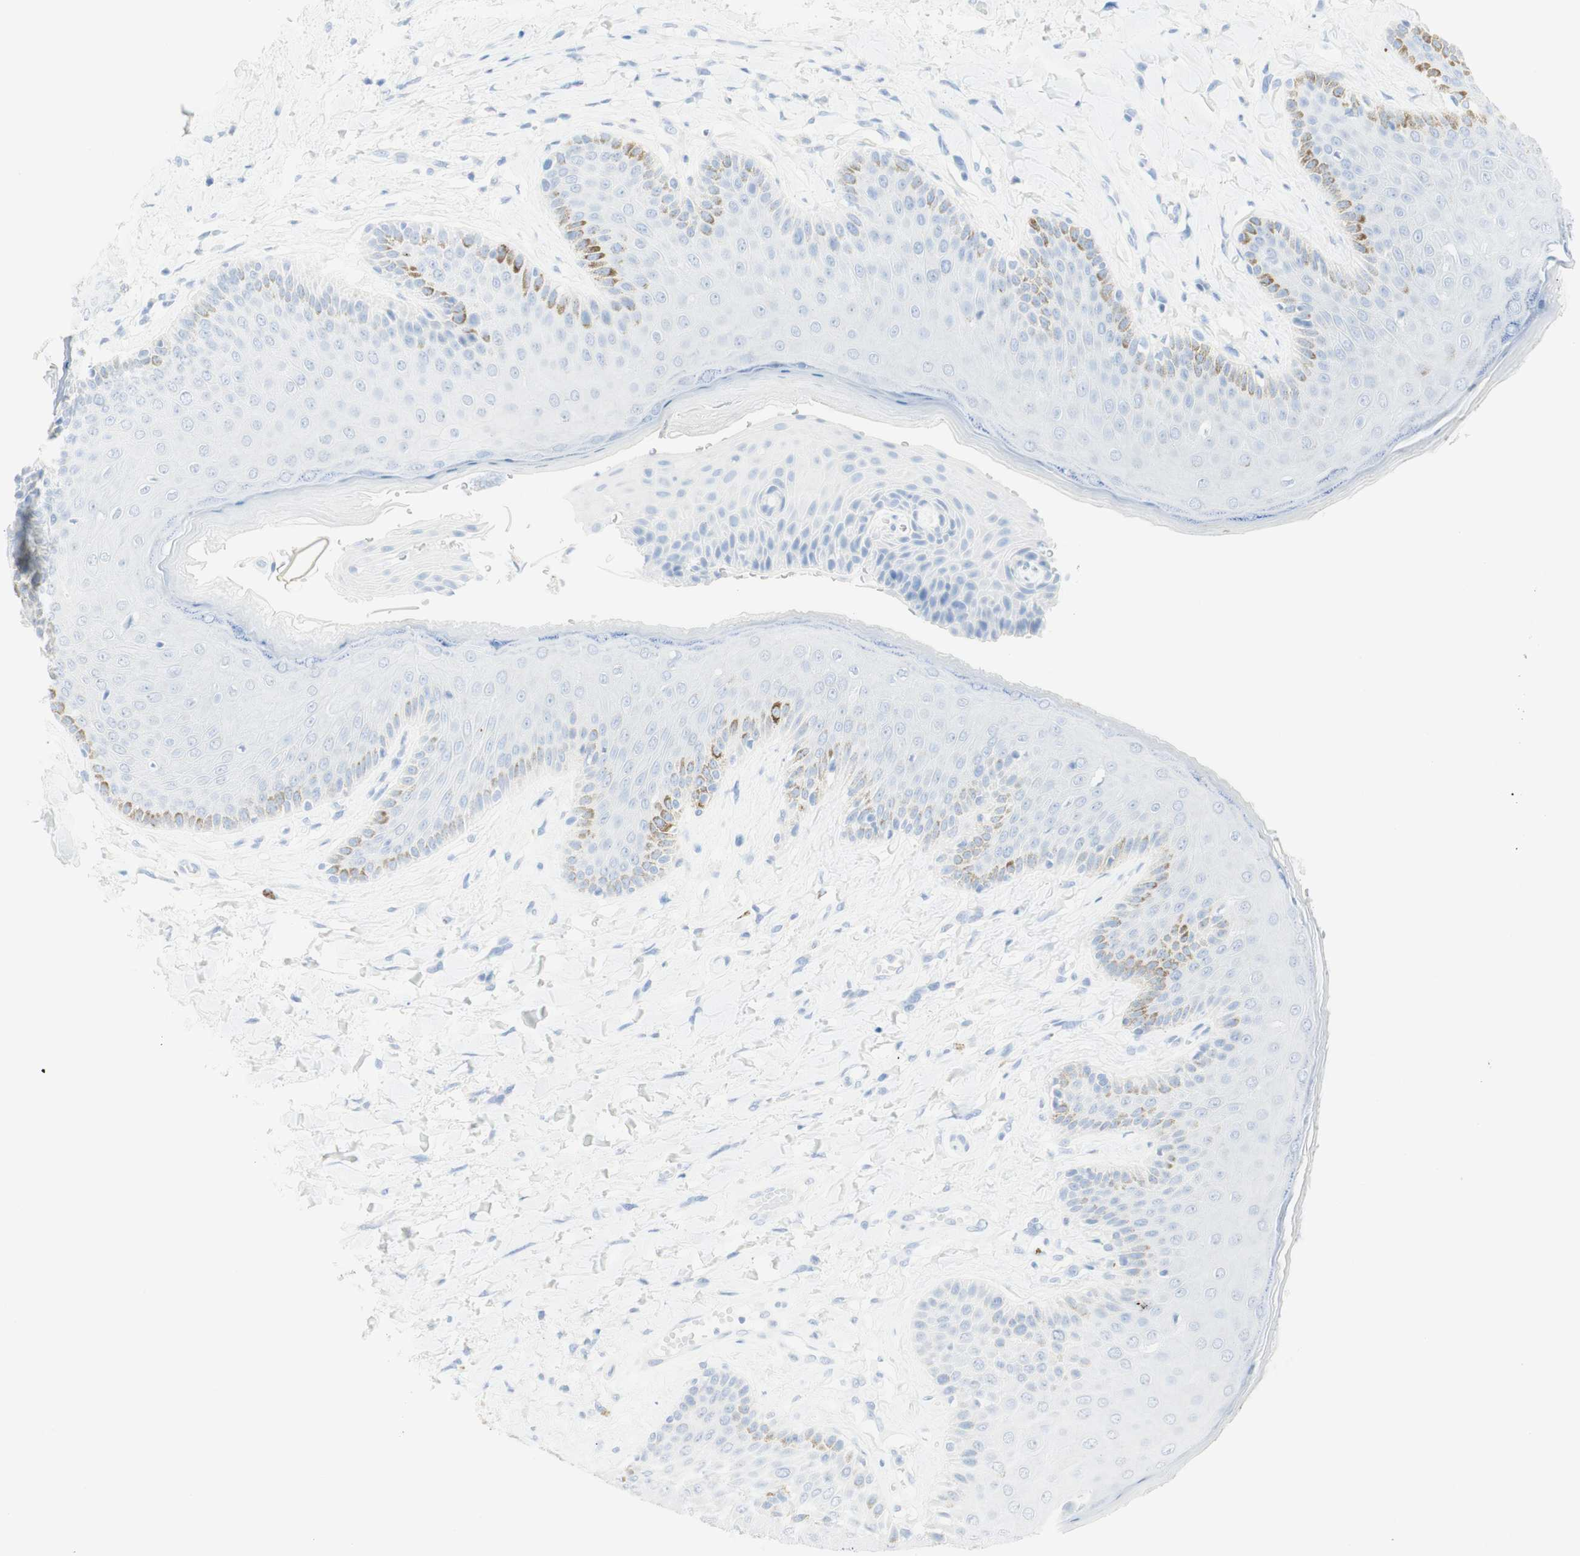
{"staining": {"intensity": "negative", "quantity": "none", "location": "none"}, "tissue": "skin", "cell_type": "Epidermal cells", "image_type": "normal", "snomed": [{"axis": "morphology", "description": "Normal tissue, NOS"}, {"axis": "topography", "description": "Anal"}], "caption": "High power microscopy image of an immunohistochemistry image of unremarkable skin, revealing no significant positivity in epidermal cells. The staining was performed using DAB (3,3'-diaminobenzidine) to visualize the protein expression in brown, while the nuclei were stained in blue with hematoxylin (Magnification: 20x).", "gene": "TPO", "patient": {"sex": "male", "age": 69}}